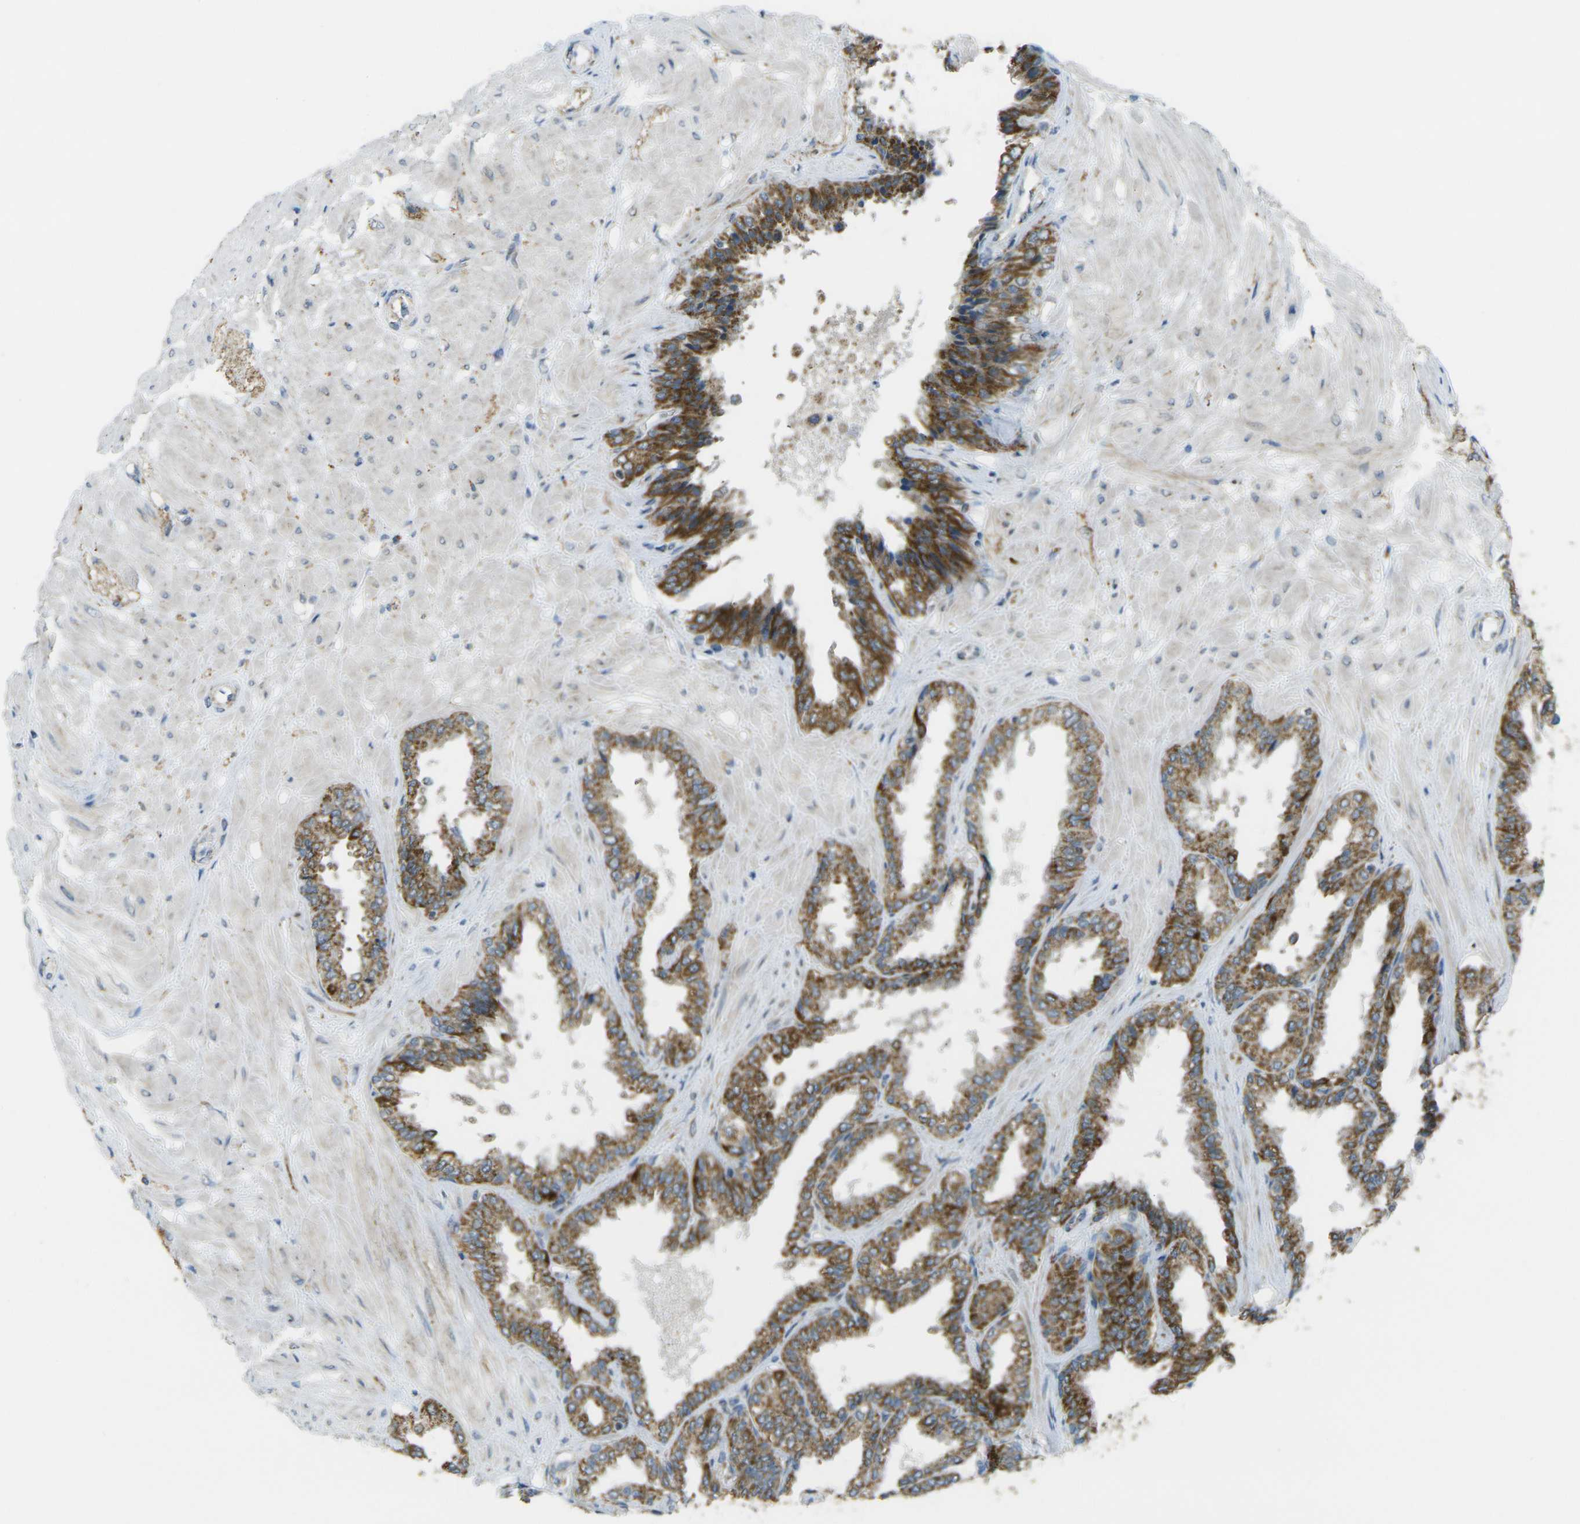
{"staining": {"intensity": "moderate", "quantity": ">75%", "location": "cytoplasmic/membranous"}, "tissue": "seminal vesicle", "cell_type": "Glandular cells", "image_type": "normal", "snomed": [{"axis": "morphology", "description": "Normal tissue, NOS"}, {"axis": "topography", "description": "Seminal veicle"}], "caption": "Immunohistochemistry (IHC) (DAB) staining of benign human seminal vesicle exhibits moderate cytoplasmic/membranous protein staining in about >75% of glandular cells.", "gene": "CYB5R1", "patient": {"sex": "male", "age": 46}}